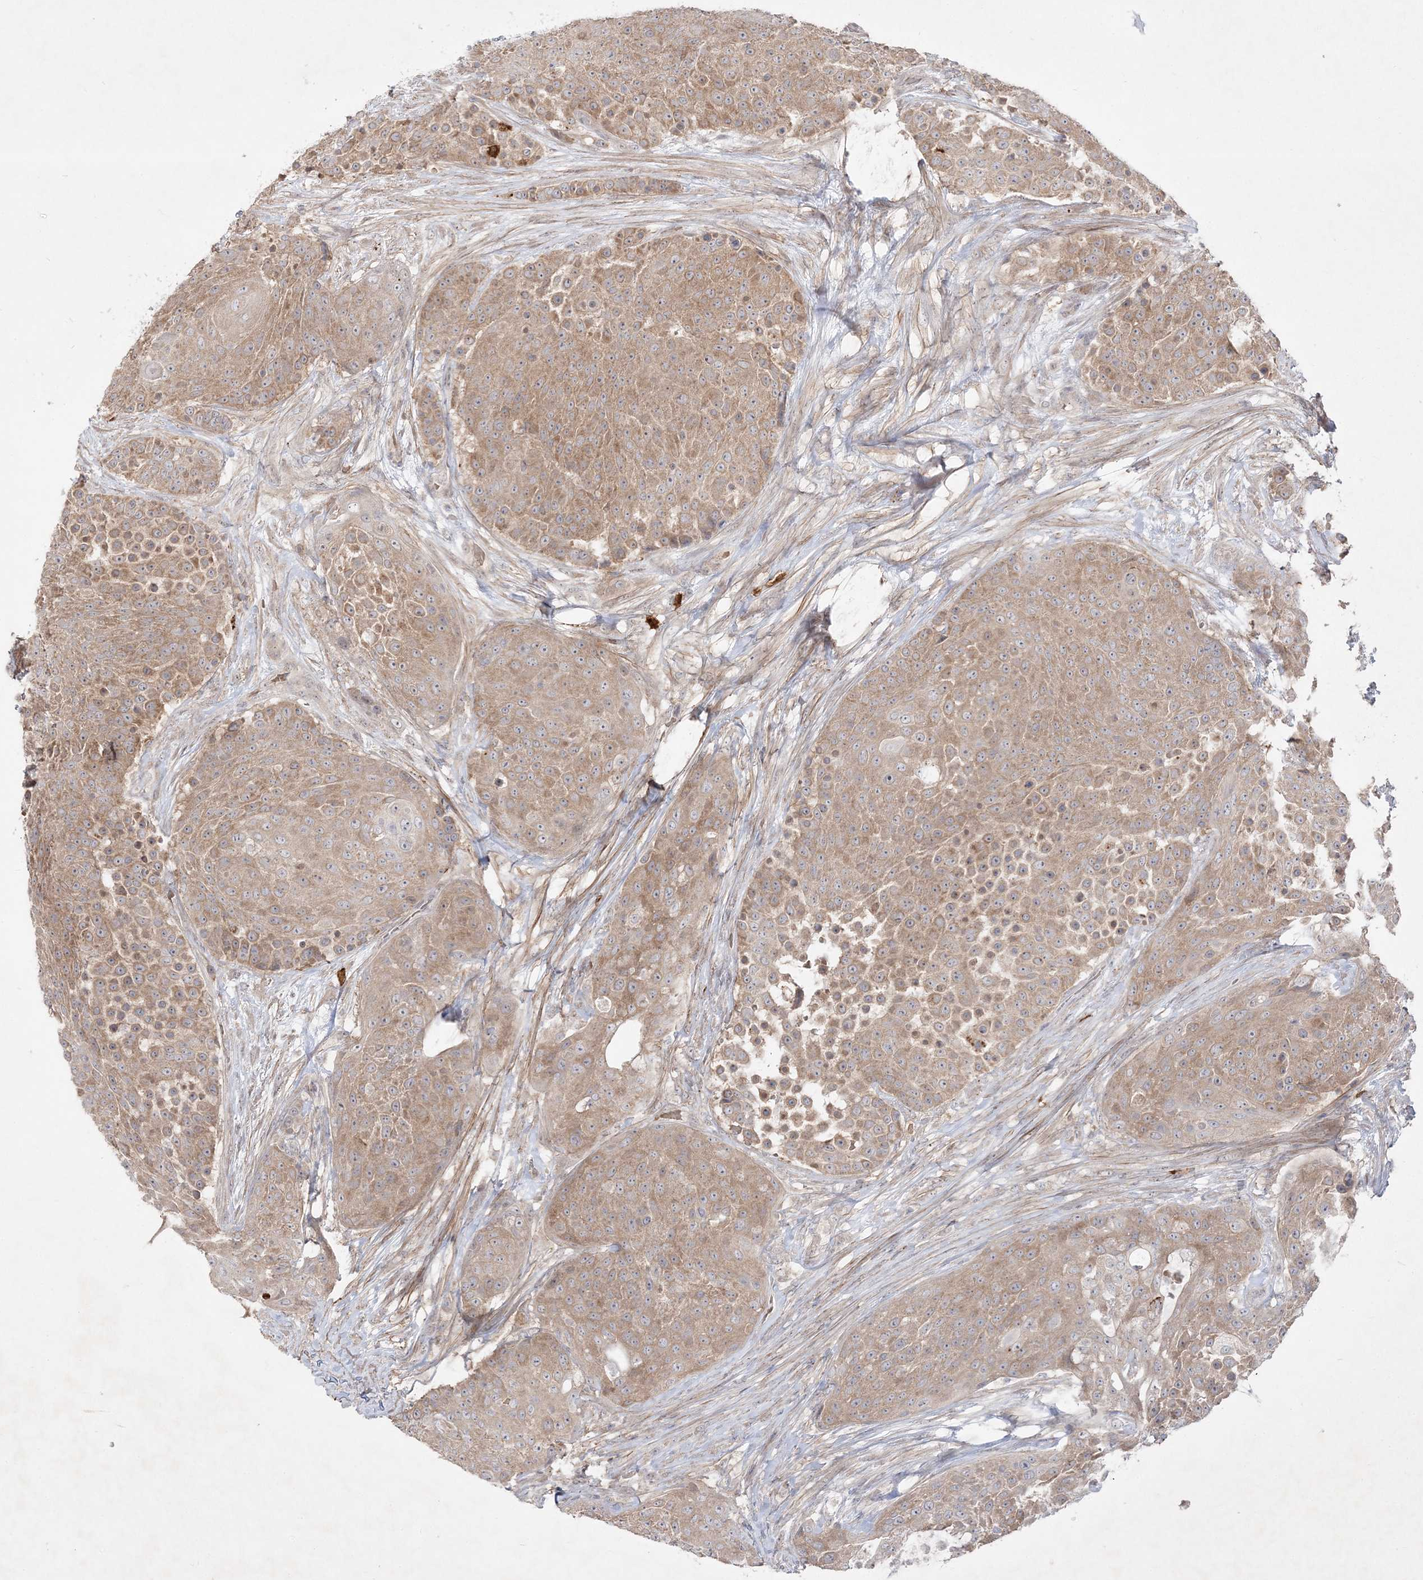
{"staining": {"intensity": "moderate", "quantity": ">75%", "location": "cytoplasmic/membranous"}, "tissue": "urothelial cancer", "cell_type": "Tumor cells", "image_type": "cancer", "snomed": [{"axis": "morphology", "description": "Urothelial carcinoma, High grade"}, {"axis": "topography", "description": "Urinary bladder"}], "caption": "High-grade urothelial carcinoma tissue shows moderate cytoplasmic/membranous positivity in about >75% of tumor cells, visualized by immunohistochemistry.", "gene": "CLNK", "patient": {"sex": "female", "age": 63}}